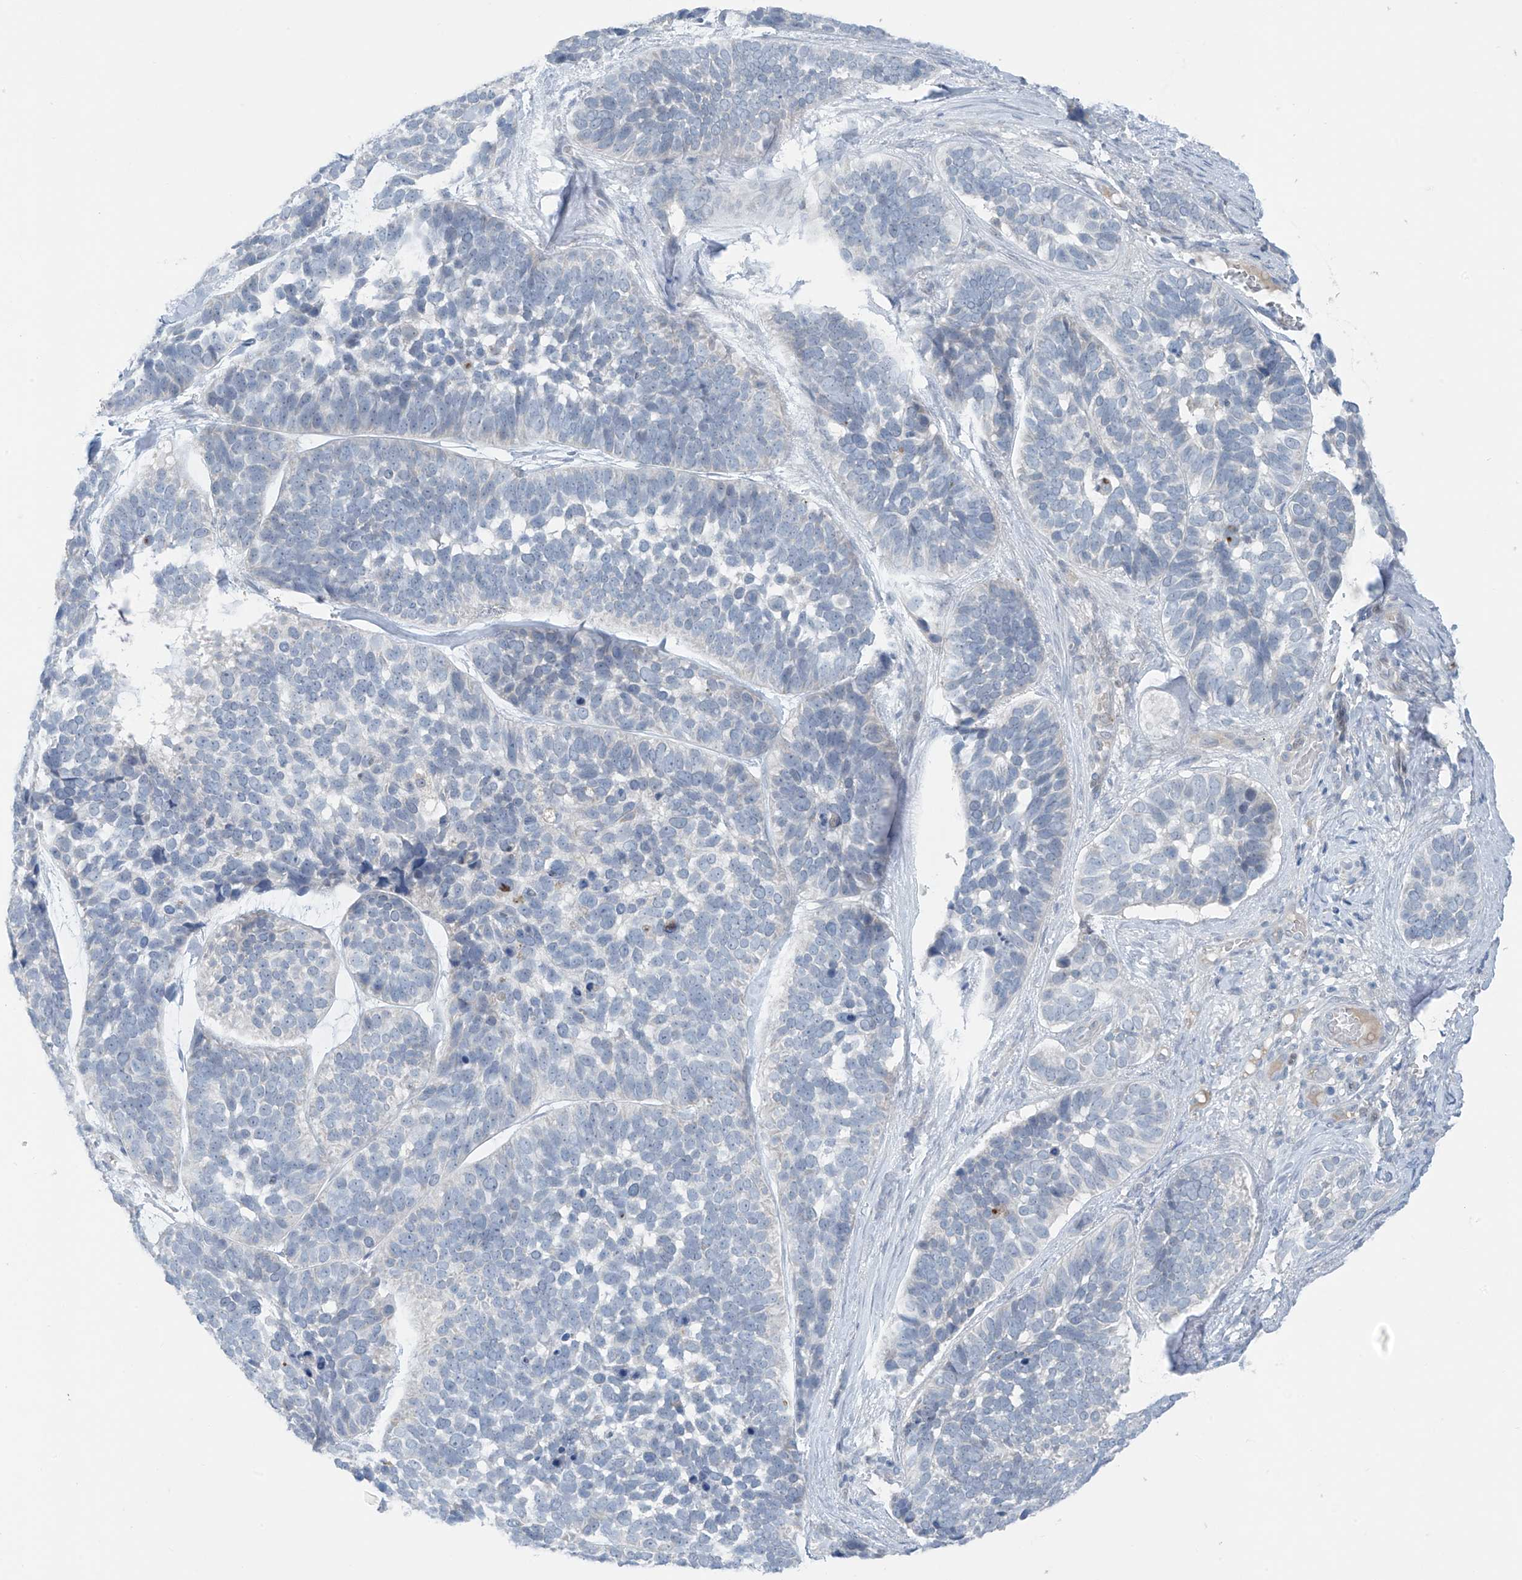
{"staining": {"intensity": "negative", "quantity": "none", "location": "none"}, "tissue": "skin cancer", "cell_type": "Tumor cells", "image_type": "cancer", "snomed": [{"axis": "morphology", "description": "Basal cell carcinoma"}, {"axis": "topography", "description": "Skin"}], "caption": "Histopathology image shows no protein positivity in tumor cells of skin cancer (basal cell carcinoma) tissue.", "gene": "ZNF793", "patient": {"sex": "male", "age": 62}}